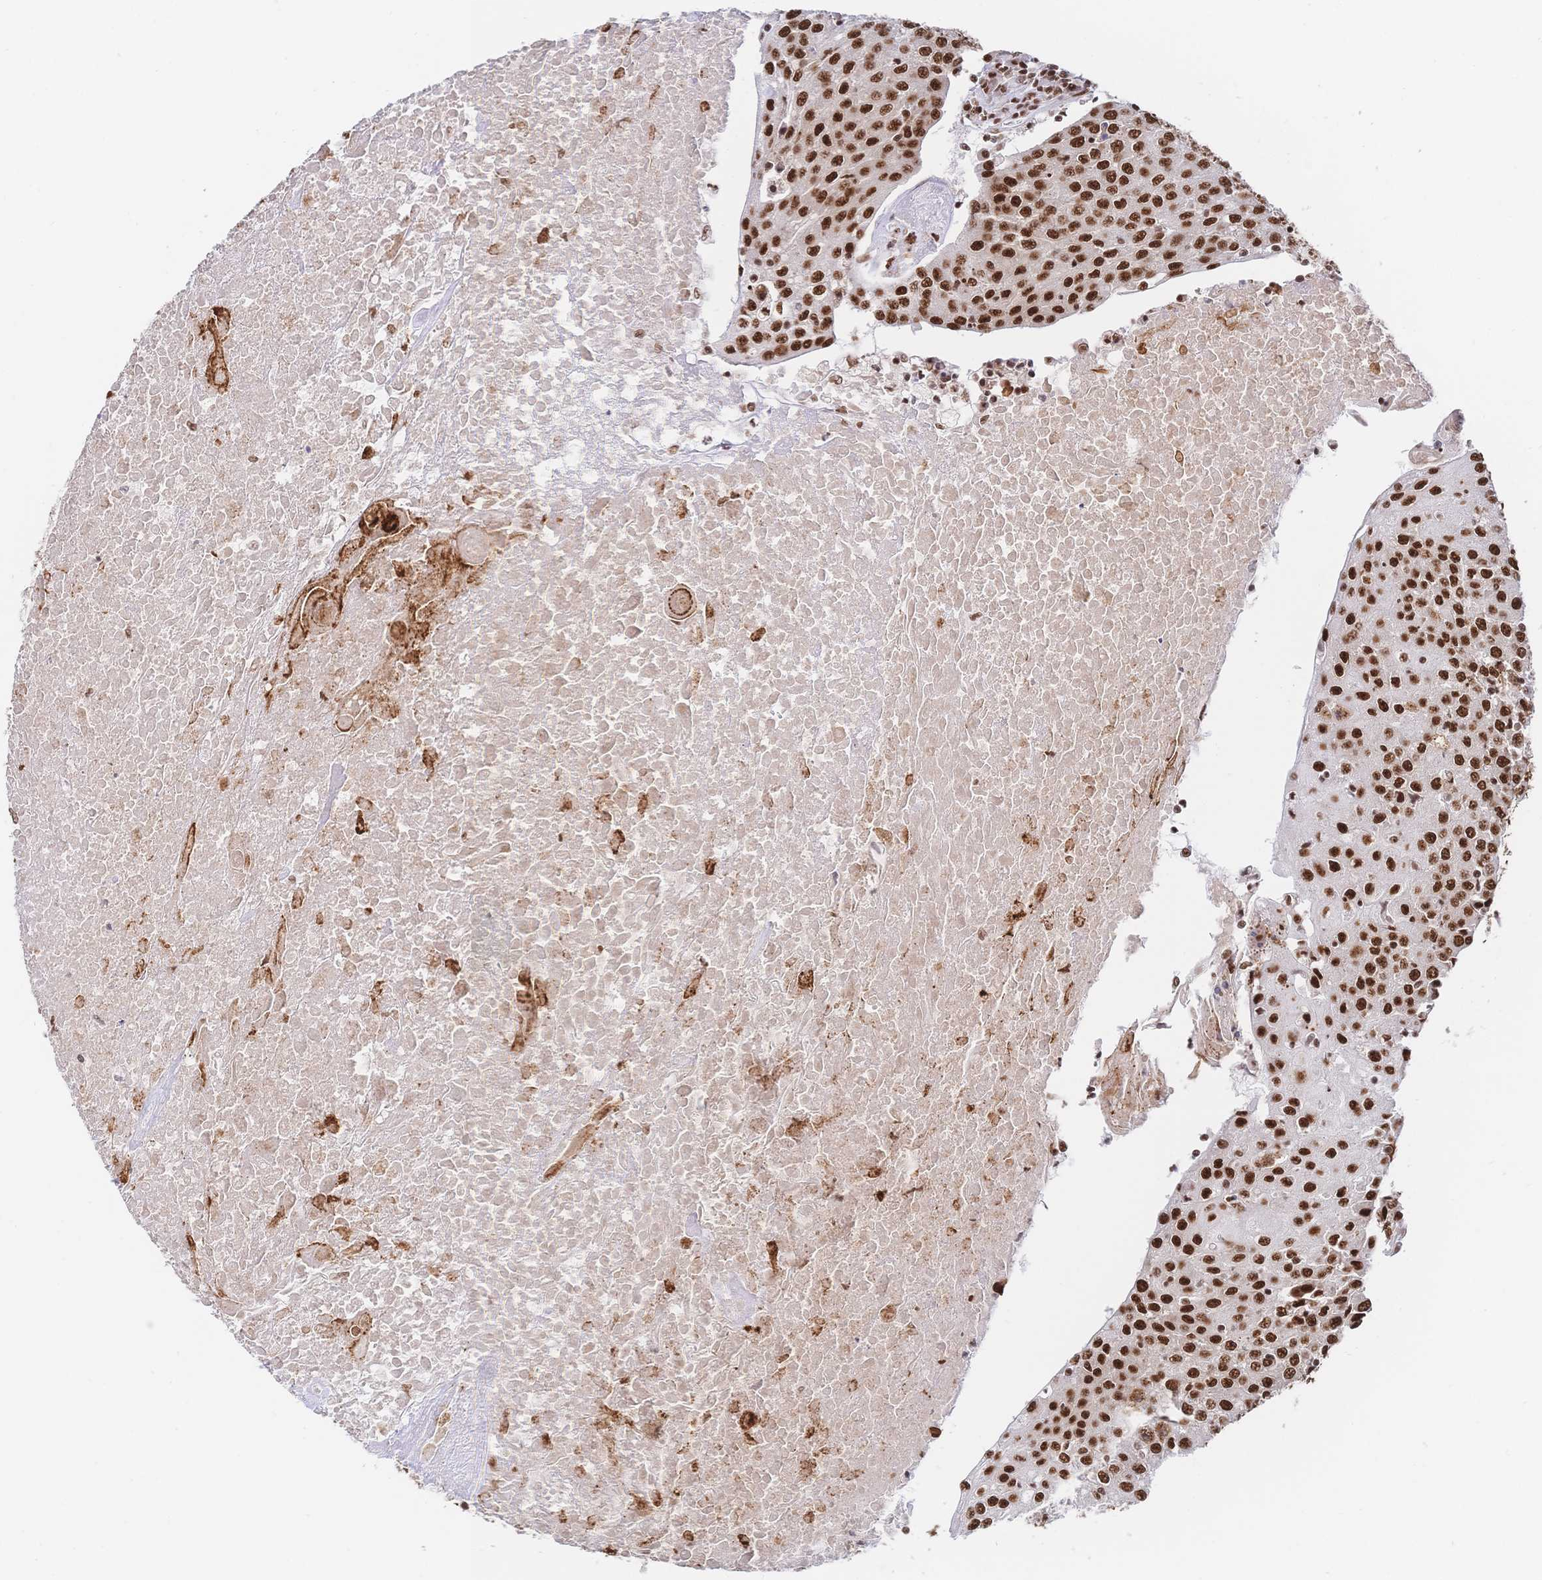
{"staining": {"intensity": "strong", "quantity": ">75%", "location": "nuclear"}, "tissue": "urothelial cancer", "cell_type": "Tumor cells", "image_type": "cancer", "snomed": [{"axis": "morphology", "description": "Urothelial carcinoma, High grade"}, {"axis": "topography", "description": "Urinary bladder"}], "caption": "Immunohistochemistry (IHC) of urothelial carcinoma (high-grade) exhibits high levels of strong nuclear expression in about >75% of tumor cells.", "gene": "SRSF1", "patient": {"sex": "female", "age": 85}}